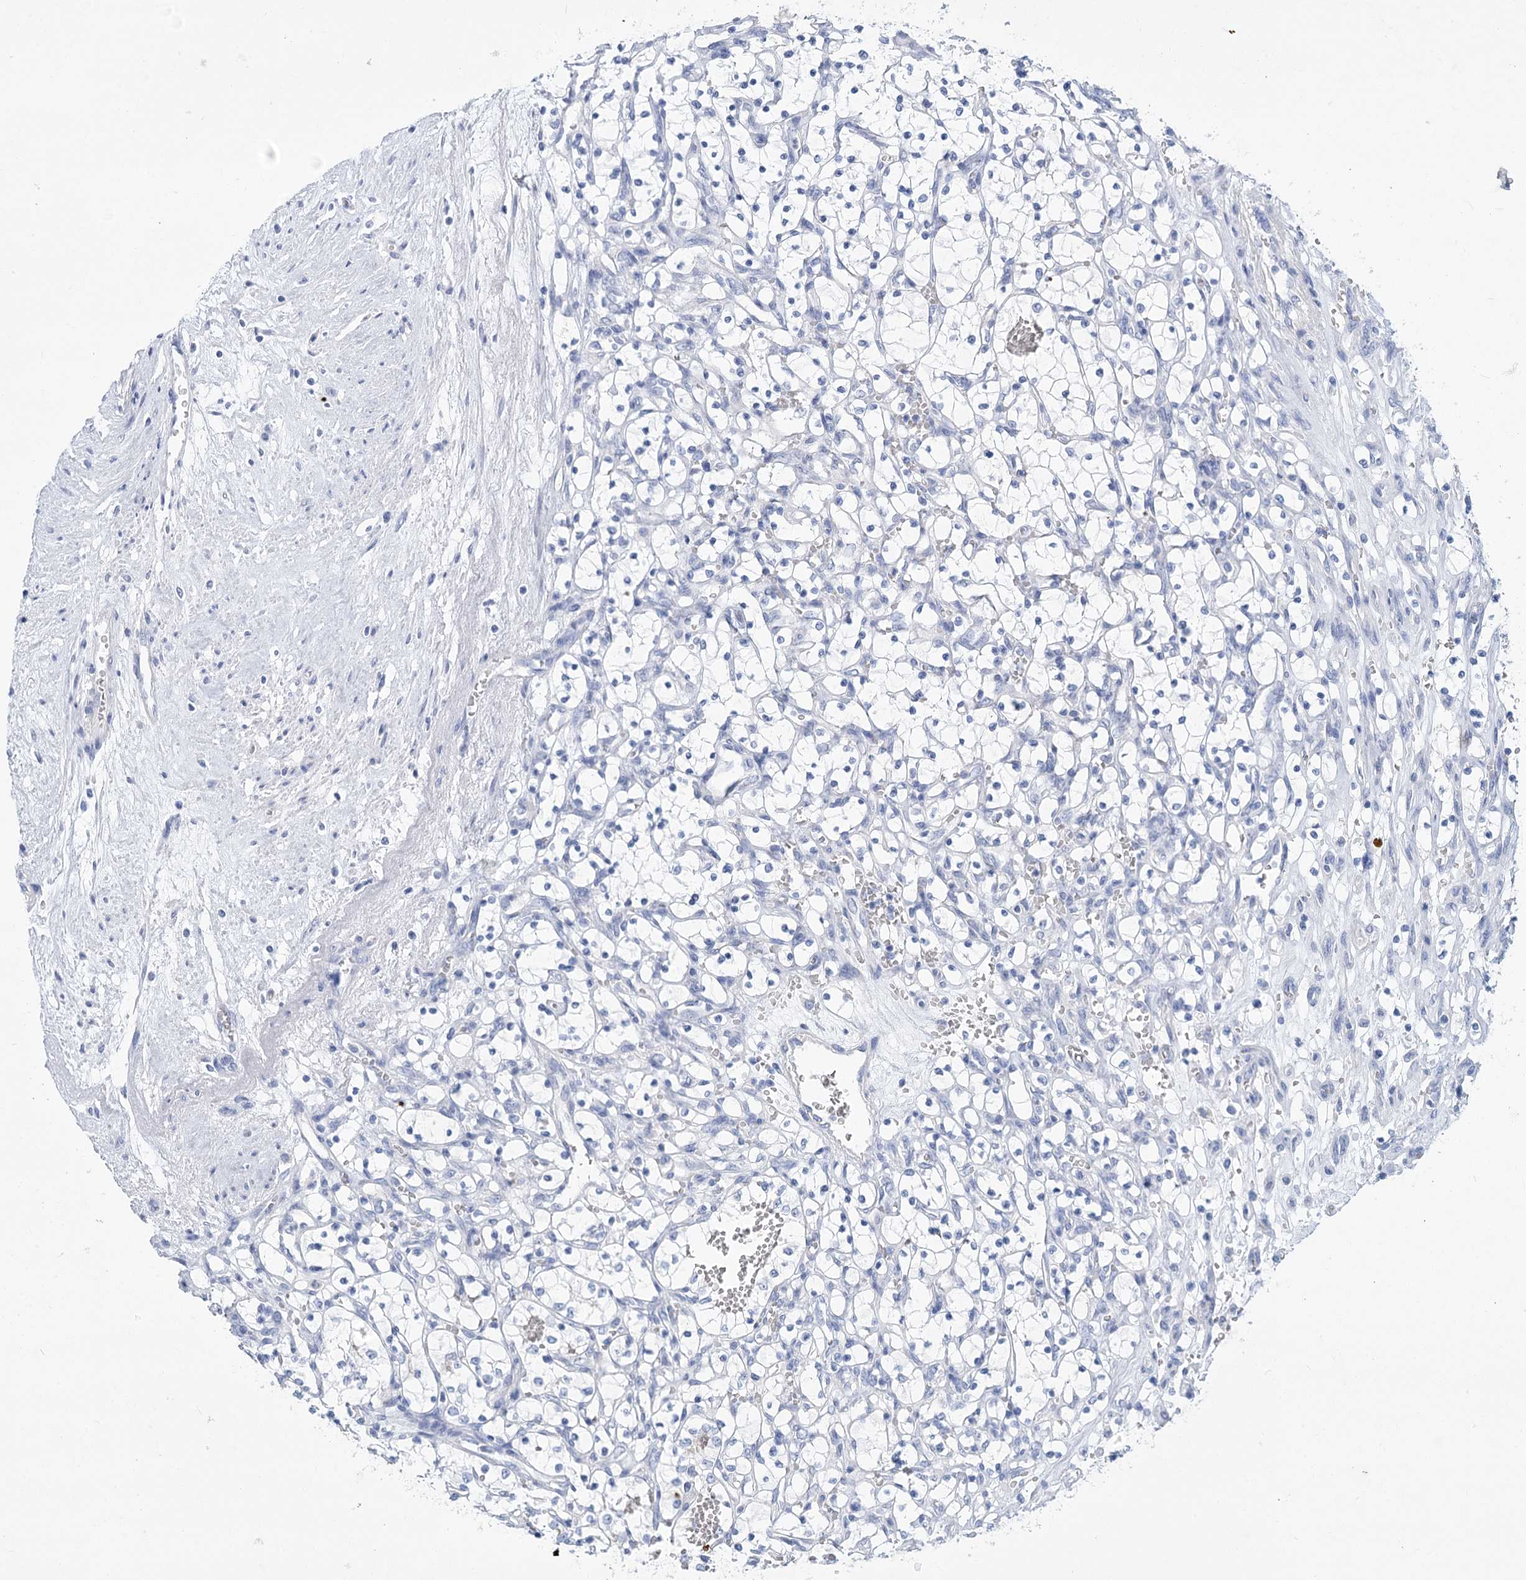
{"staining": {"intensity": "negative", "quantity": "none", "location": "none"}, "tissue": "renal cancer", "cell_type": "Tumor cells", "image_type": "cancer", "snomed": [{"axis": "morphology", "description": "Adenocarcinoma, NOS"}, {"axis": "topography", "description": "Kidney"}], "caption": "DAB (3,3'-diaminobenzidine) immunohistochemical staining of human renal cancer shows no significant expression in tumor cells. (DAB (3,3'-diaminobenzidine) immunohistochemistry (IHC), high magnification).", "gene": "SLC9A3", "patient": {"sex": "female", "age": 69}}